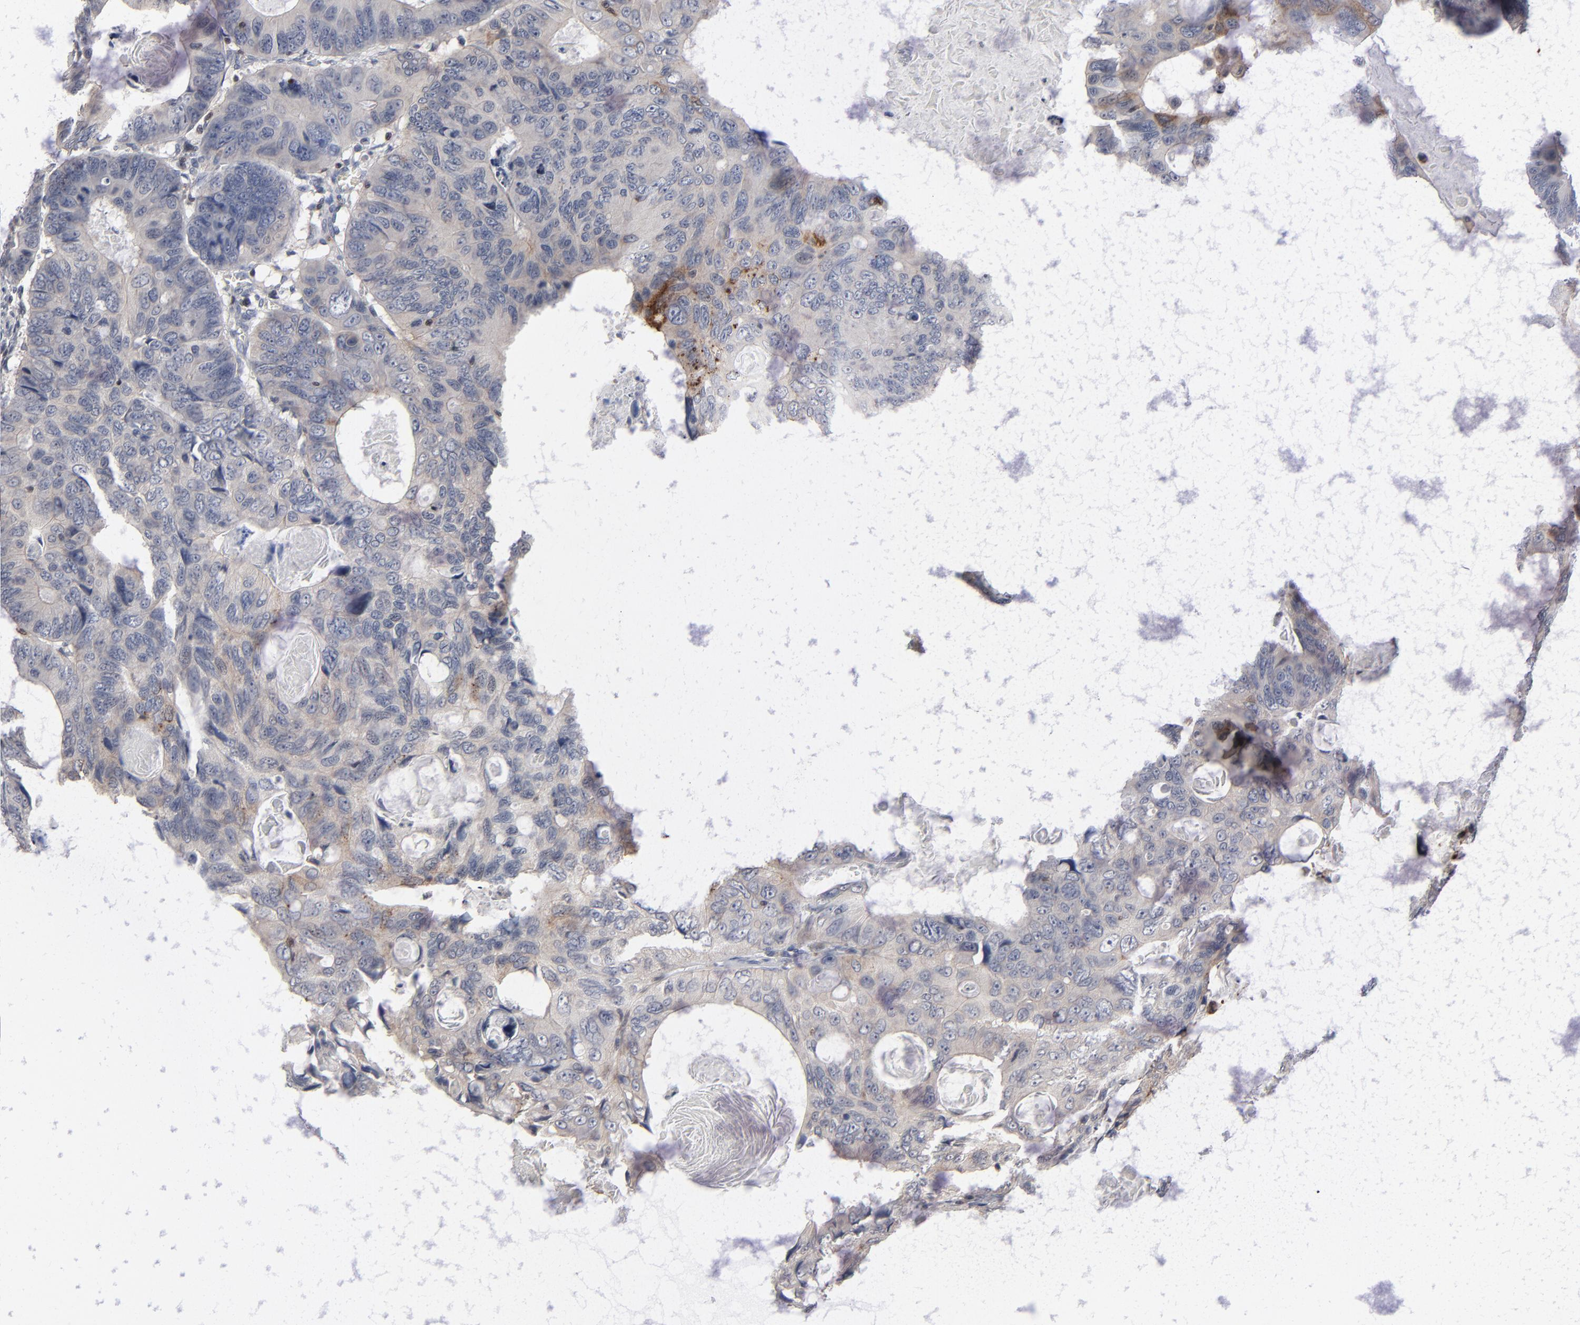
{"staining": {"intensity": "weak", "quantity": ">75%", "location": "cytoplasmic/membranous"}, "tissue": "colorectal cancer", "cell_type": "Tumor cells", "image_type": "cancer", "snomed": [{"axis": "morphology", "description": "Adenocarcinoma, NOS"}, {"axis": "topography", "description": "Colon"}], "caption": "Immunohistochemical staining of human adenocarcinoma (colorectal) reveals low levels of weak cytoplasmic/membranous protein staining in approximately >75% of tumor cells.", "gene": "STAT4", "patient": {"sex": "female", "age": 55}}